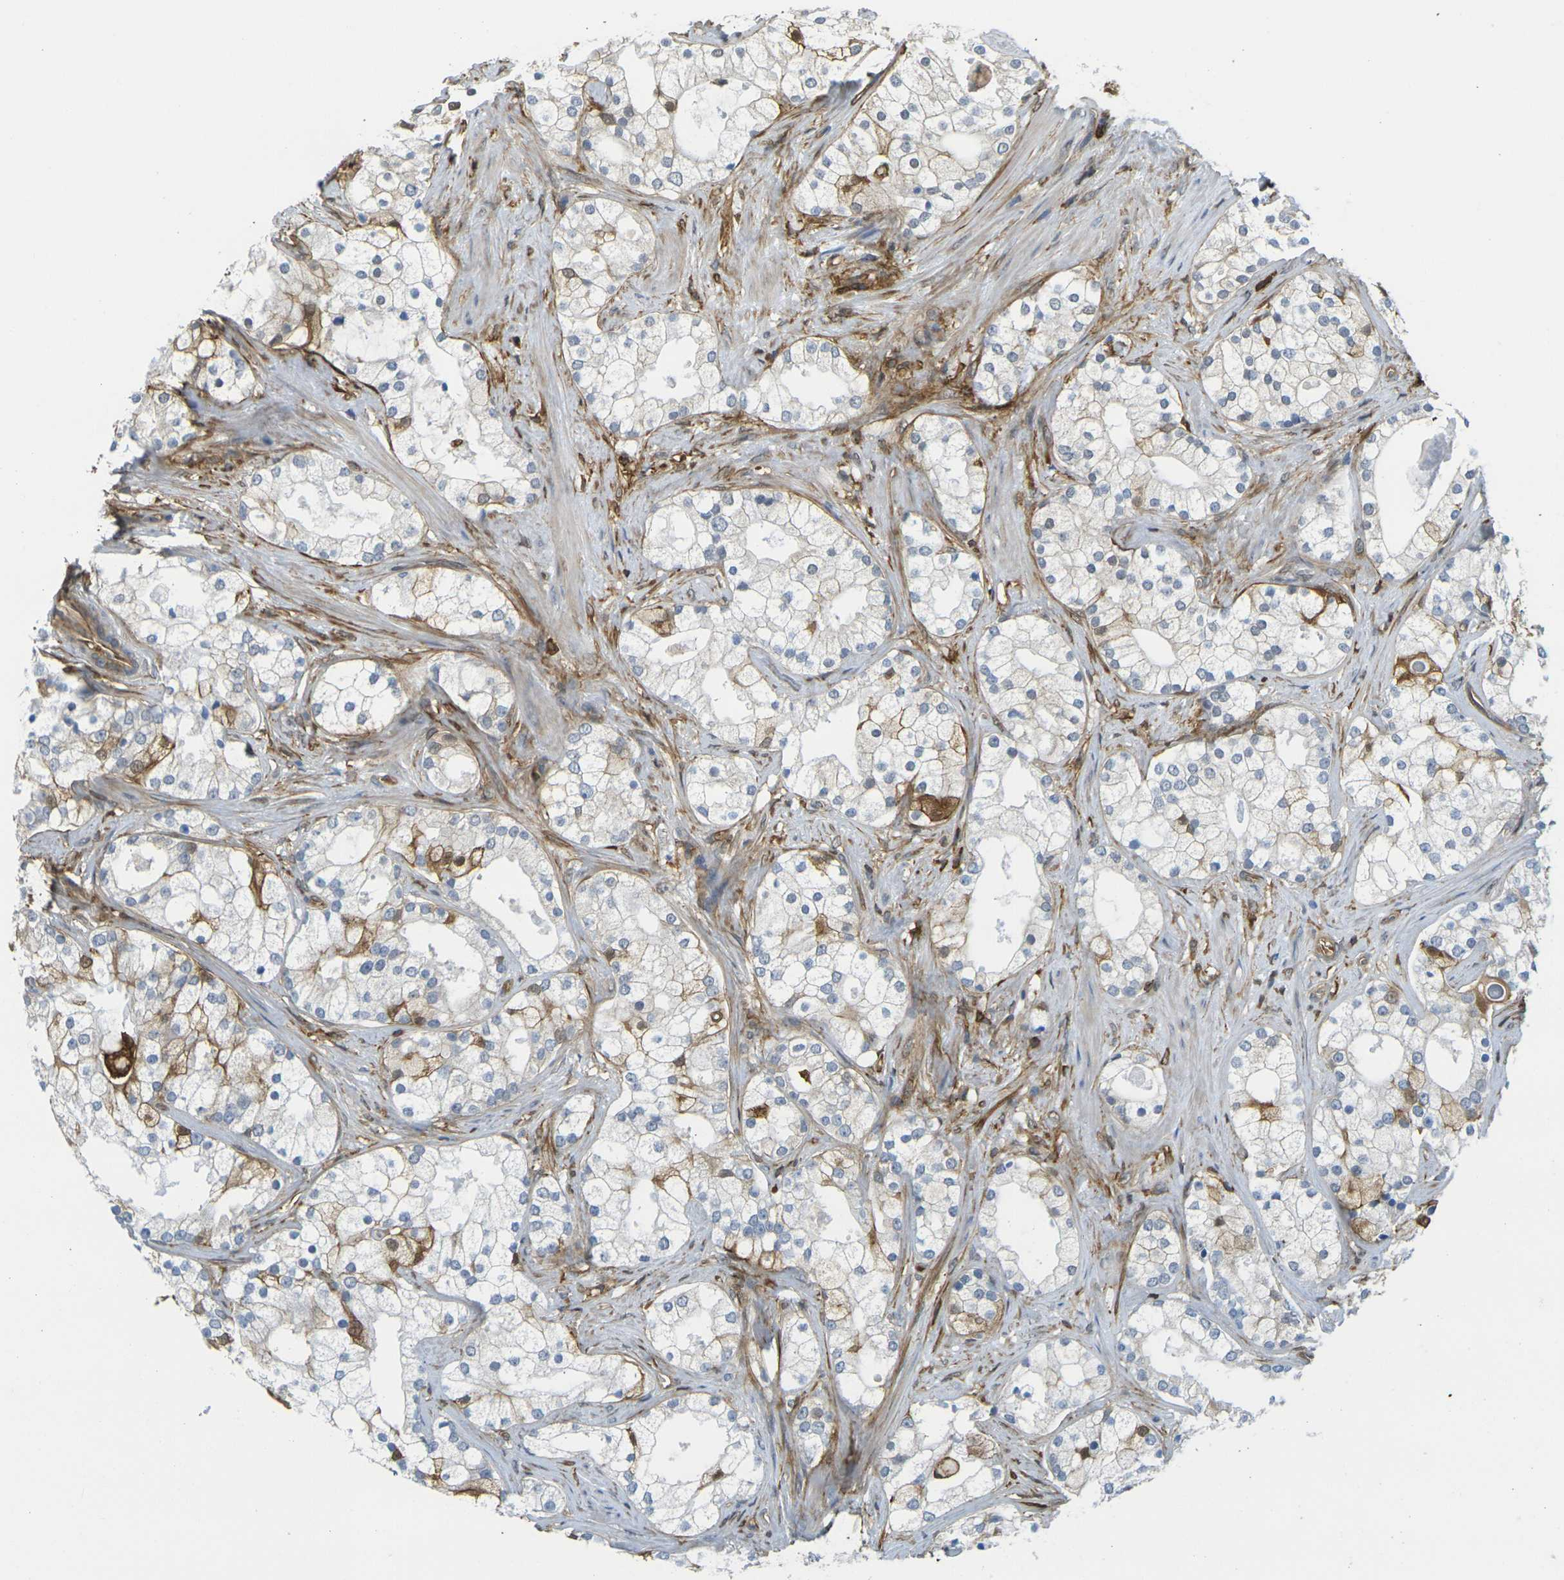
{"staining": {"intensity": "negative", "quantity": "none", "location": "none"}, "tissue": "prostate cancer", "cell_type": "Tumor cells", "image_type": "cancer", "snomed": [{"axis": "morphology", "description": "Adenocarcinoma, Low grade"}, {"axis": "topography", "description": "Prostate"}], "caption": "Image shows no significant protein staining in tumor cells of prostate cancer (low-grade adenocarcinoma). Nuclei are stained in blue.", "gene": "LASP1", "patient": {"sex": "male", "age": 58}}